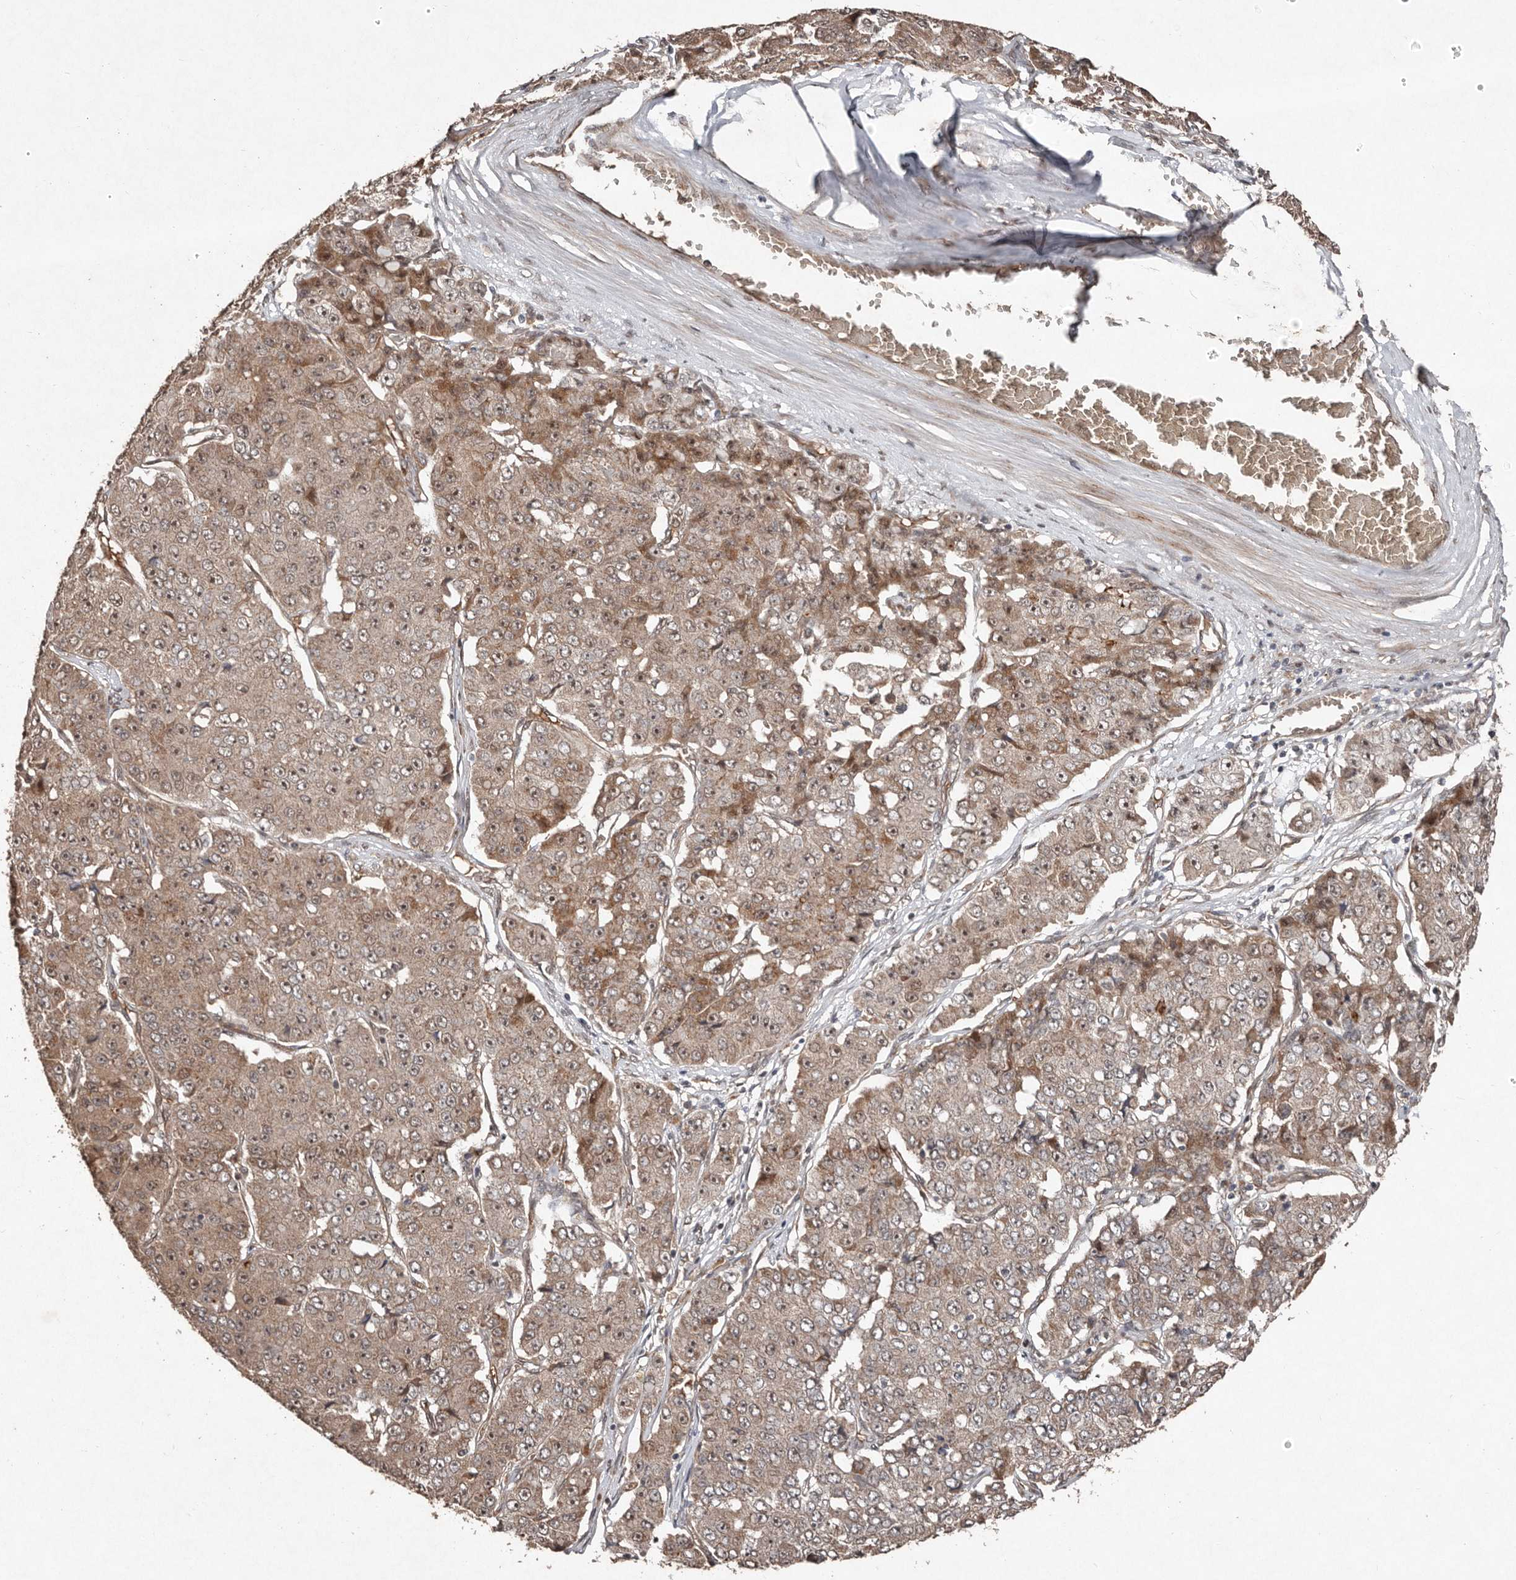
{"staining": {"intensity": "moderate", "quantity": ">75%", "location": "cytoplasmic/membranous,nuclear"}, "tissue": "pancreatic cancer", "cell_type": "Tumor cells", "image_type": "cancer", "snomed": [{"axis": "morphology", "description": "Adenocarcinoma, NOS"}, {"axis": "topography", "description": "Pancreas"}], "caption": "High-magnification brightfield microscopy of adenocarcinoma (pancreatic) stained with DAB (brown) and counterstained with hematoxylin (blue). tumor cells exhibit moderate cytoplasmic/membranous and nuclear positivity is seen in about>75% of cells.", "gene": "DIP2C", "patient": {"sex": "male", "age": 50}}